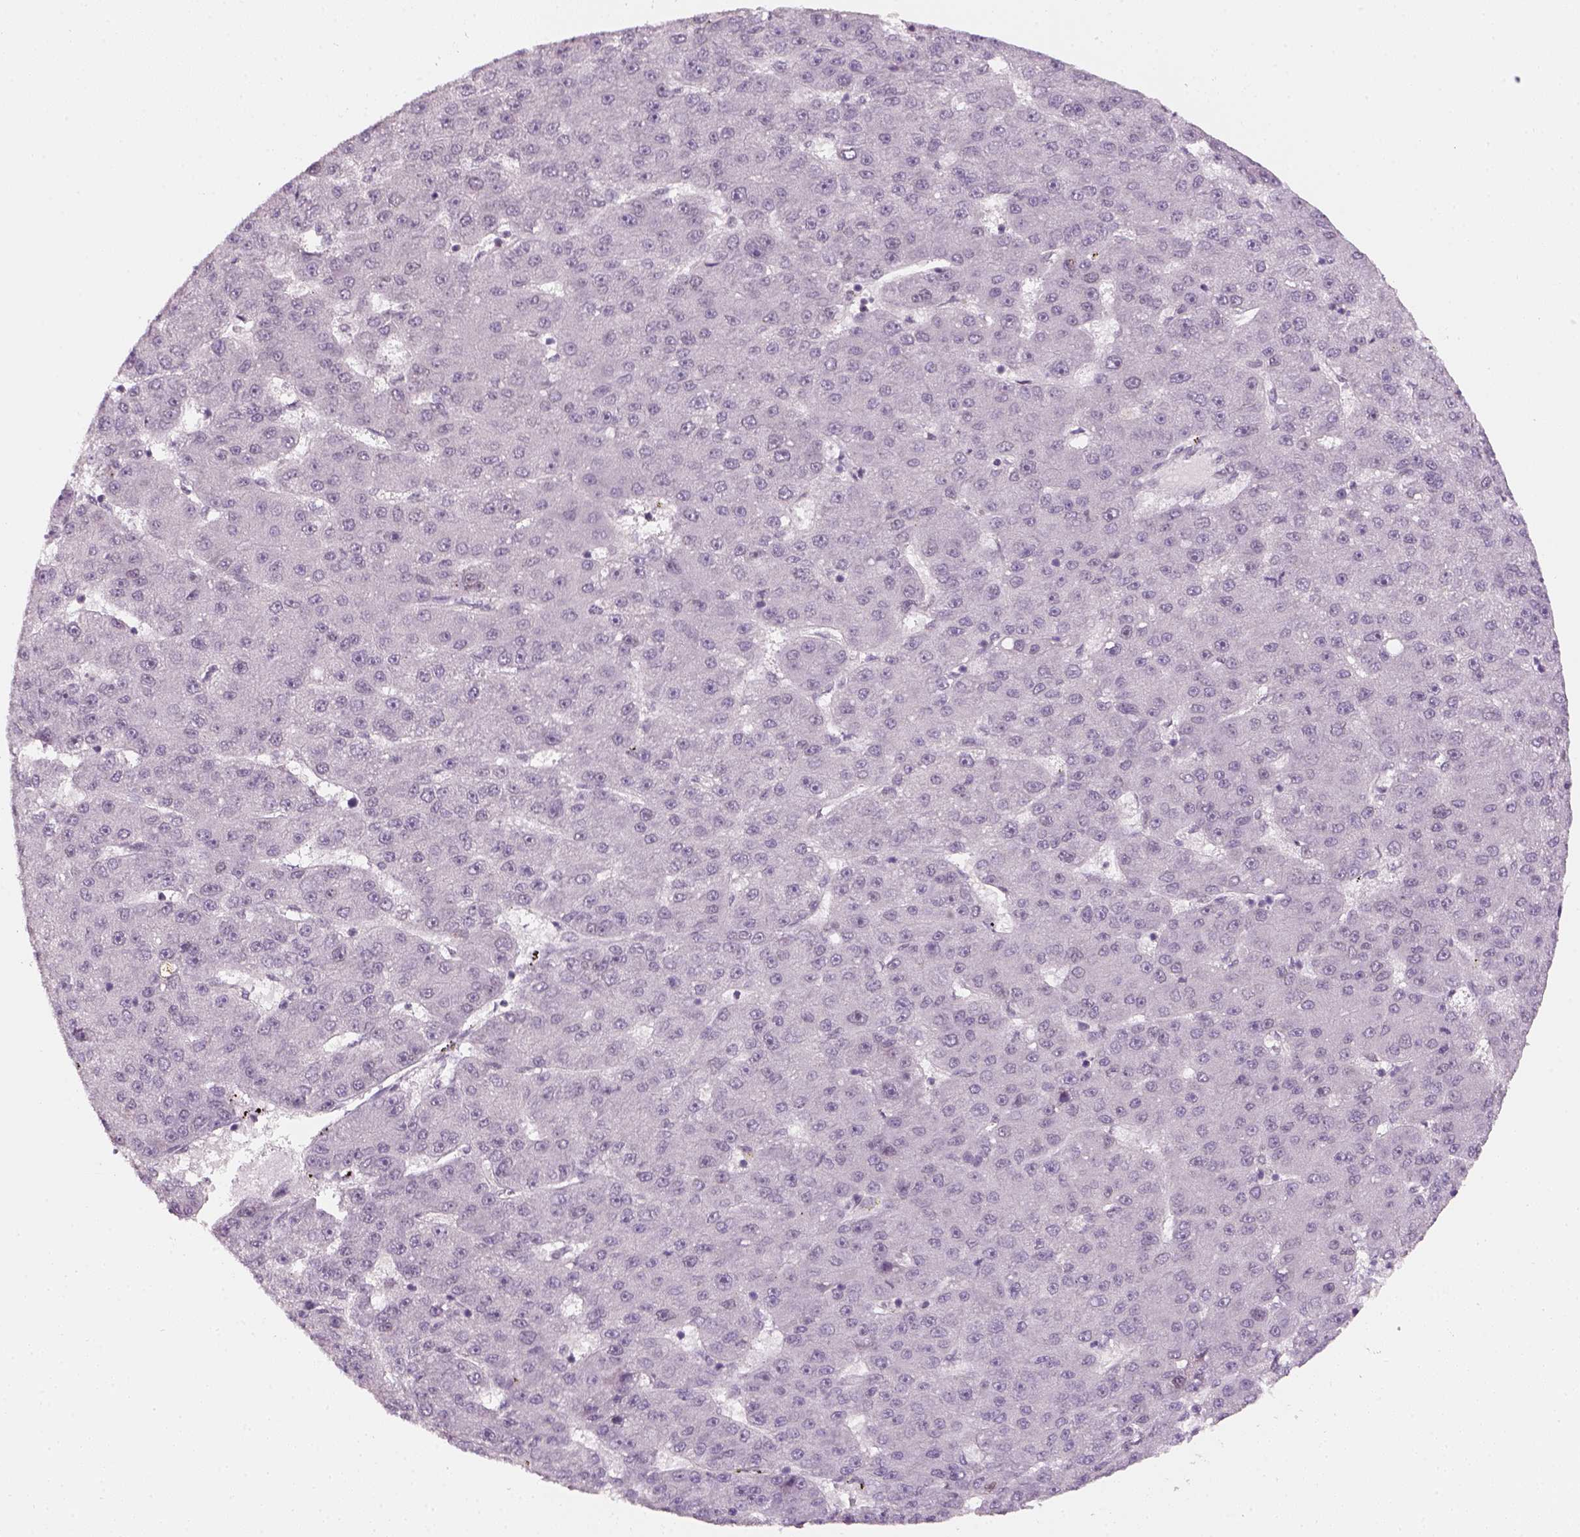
{"staining": {"intensity": "negative", "quantity": "none", "location": "none"}, "tissue": "liver cancer", "cell_type": "Tumor cells", "image_type": "cancer", "snomed": [{"axis": "morphology", "description": "Carcinoma, Hepatocellular, NOS"}, {"axis": "topography", "description": "Liver"}], "caption": "An image of liver cancer stained for a protein displays no brown staining in tumor cells. (DAB immunohistochemistry (IHC) with hematoxylin counter stain).", "gene": "TP53", "patient": {"sex": "male", "age": 67}}